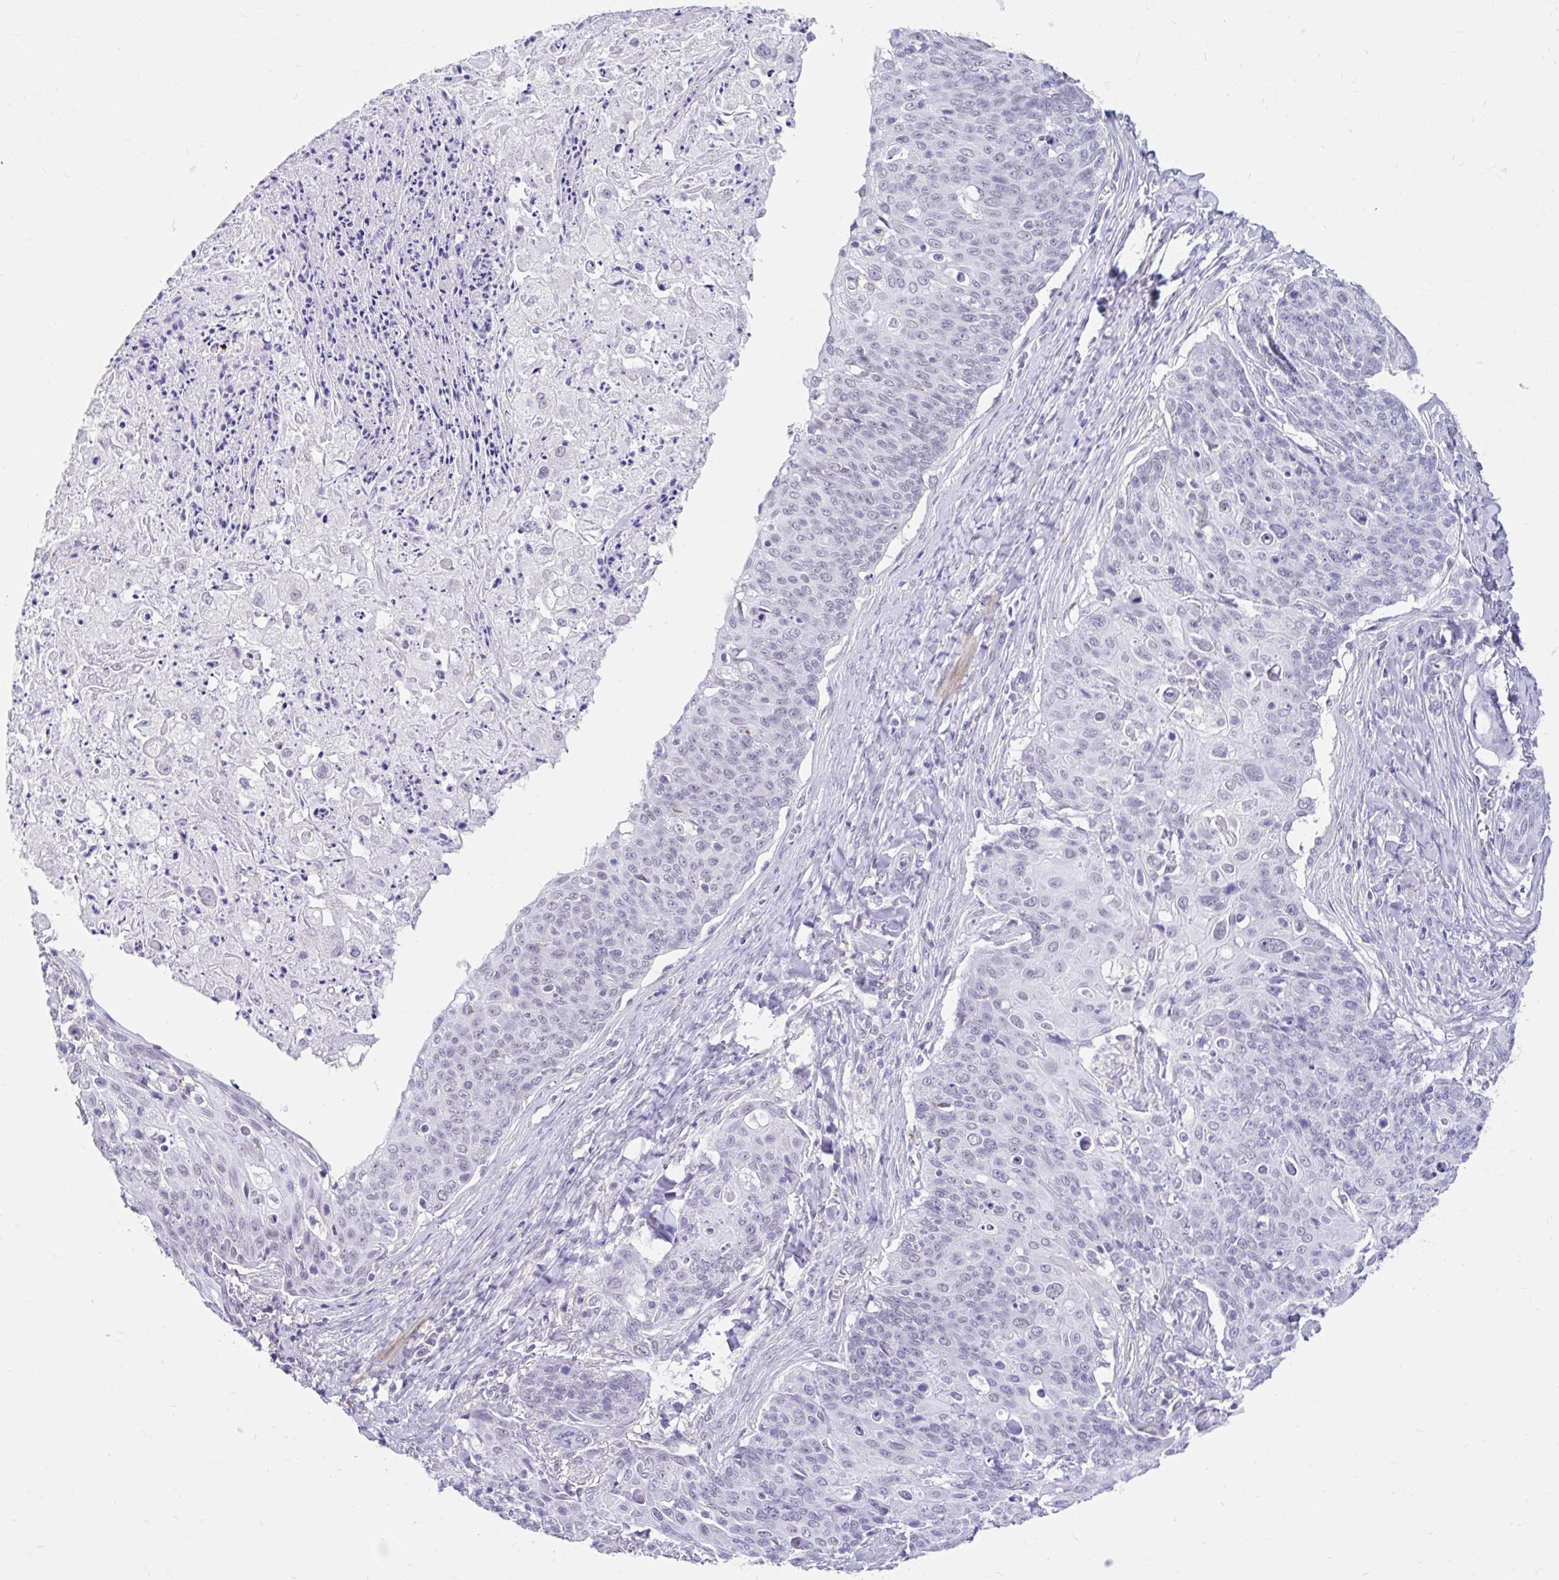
{"staining": {"intensity": "negative", "quantity": "none", "location": "none"}, "tissue": "skin cancer", "cell_type": "Tumor cells", "image_type": "cancer", "snomed": [{"axis": "morphology", "description": "Squamous cell carcinoma, NOS"}, {"axis": "topography", "description": "Skin"}, {"axis": "topography", "description": "Vulva"}], "caption": "Immunohistochemical staining of skin squamous cell carcinoma reveals no significant staining in tumor cells.", "gene": "DCAF17", "patient": {"sex": "female", "age": 85}}